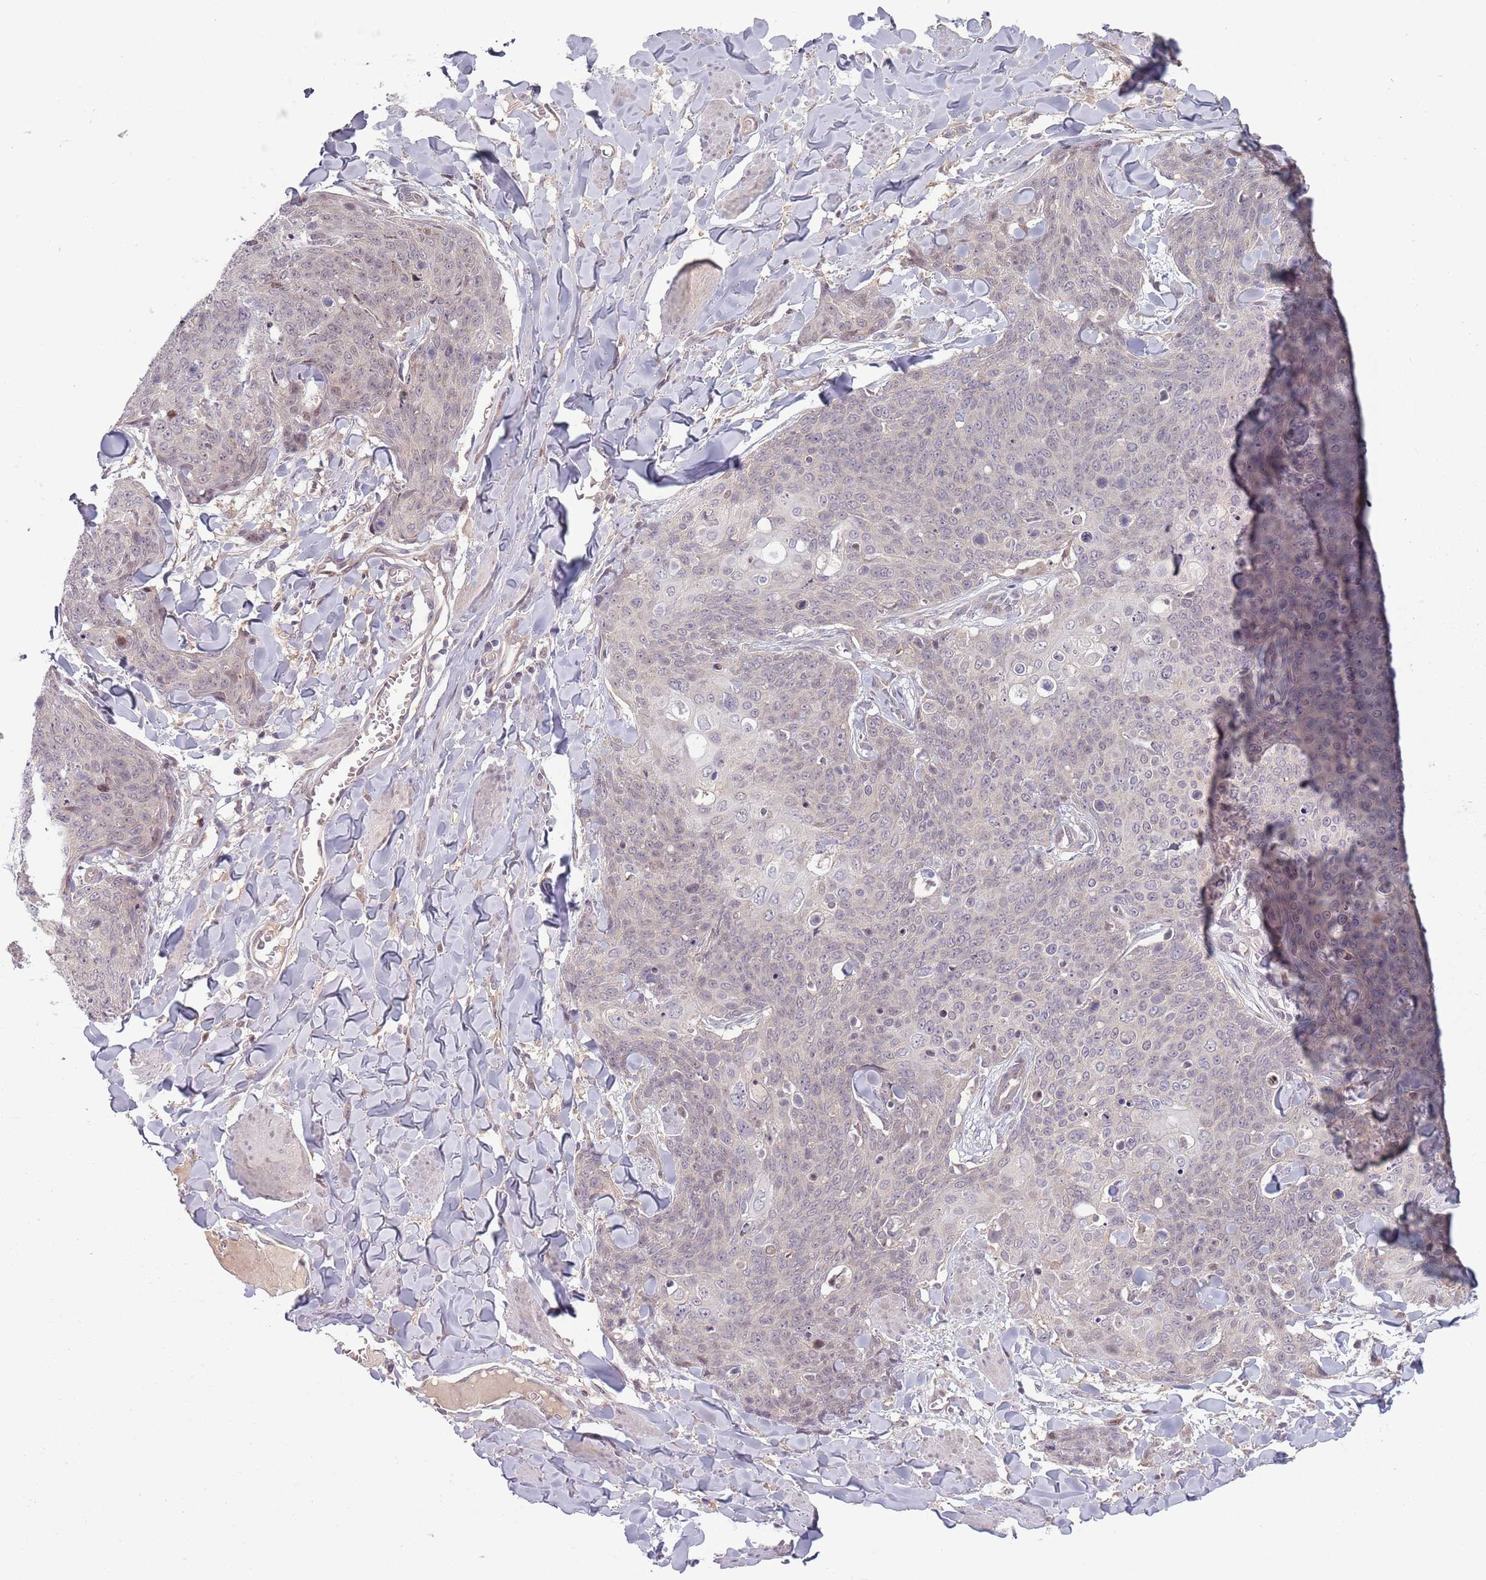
{"staining": {"intensity": "negative", "quantity": "none", "location": "none"}, "tissue": "skin cancer", "cell_type": "Tumor cells", "image_type": "cancer", "snomed": [{"axis": "morphology", "description": "Squamous cell carcinoma, NOS"}, {"axis": "topography", "description": "Skin"}, {"axis": "topography", "description": "Vulva"}], "caption": "Histopathology image shows no significant protein positivity in tumor cells of squamous cell carcinoma (skin).", "gene": "ADGRG1", "patient": {"sex": "female", "age": 85}}